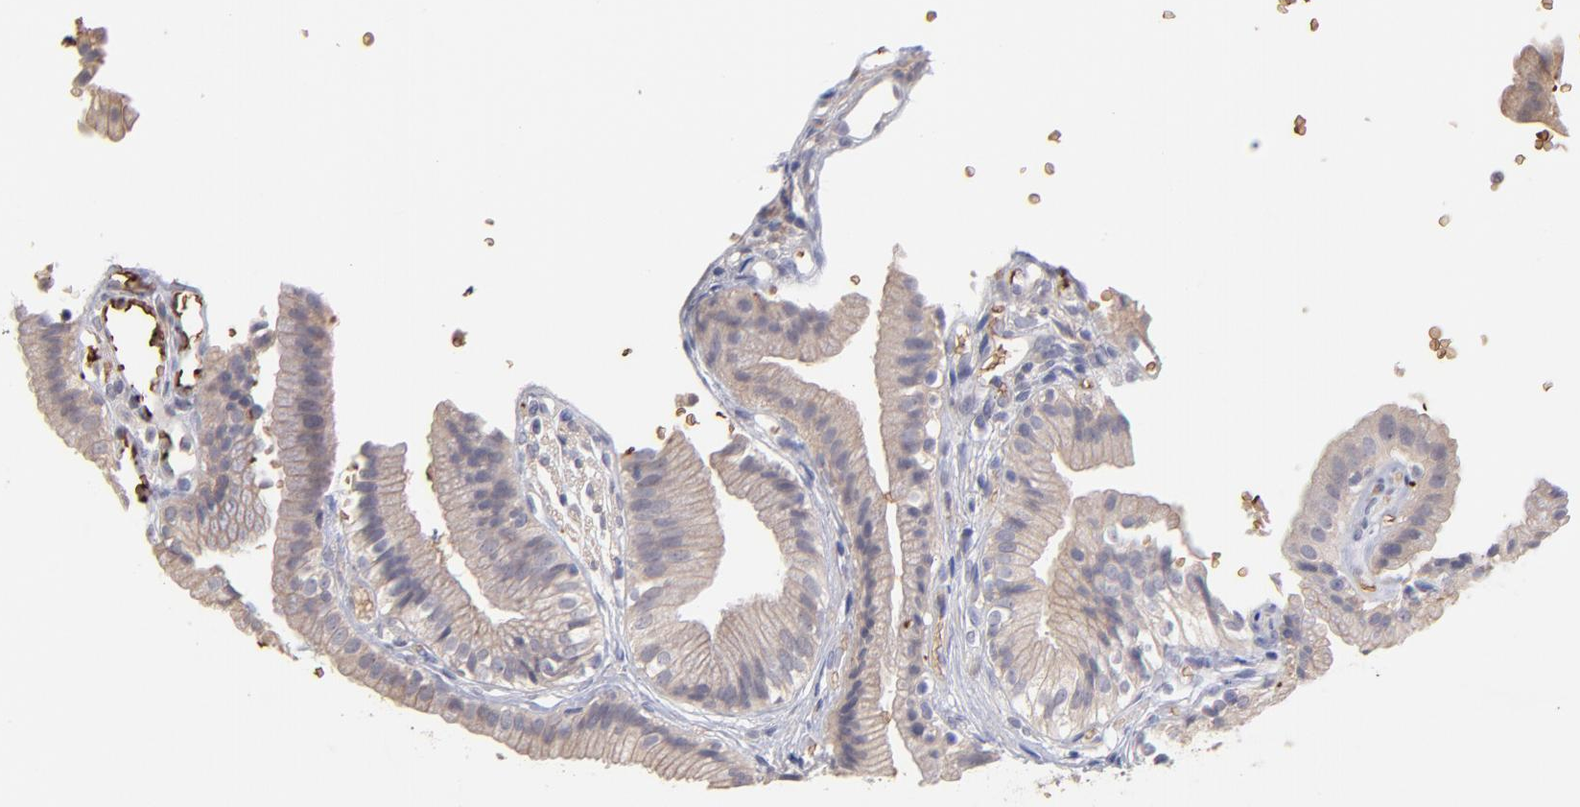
{"staining": {"intensity": "weak", "quantity": ">75%", "location": "cytoplasmic/membranous"}, "tissue": "gallbladder", "cell_type": "Glandular cells", "image_type": "normal", "snomed": [{"axis": "morphology", "description": "Normal tissue, NOS"}, {"axis": "topography", "description": "Gallbladder"}], "caption": "Normal gallbladder was stained to show a protein in brown. There is low levels of weak cytoplasmic/membranous positivity in about >75% of glandular cells. Nuclei are stained in blue.", "gene": "F13B", "patient": {"sex": "male", "age": 65}}